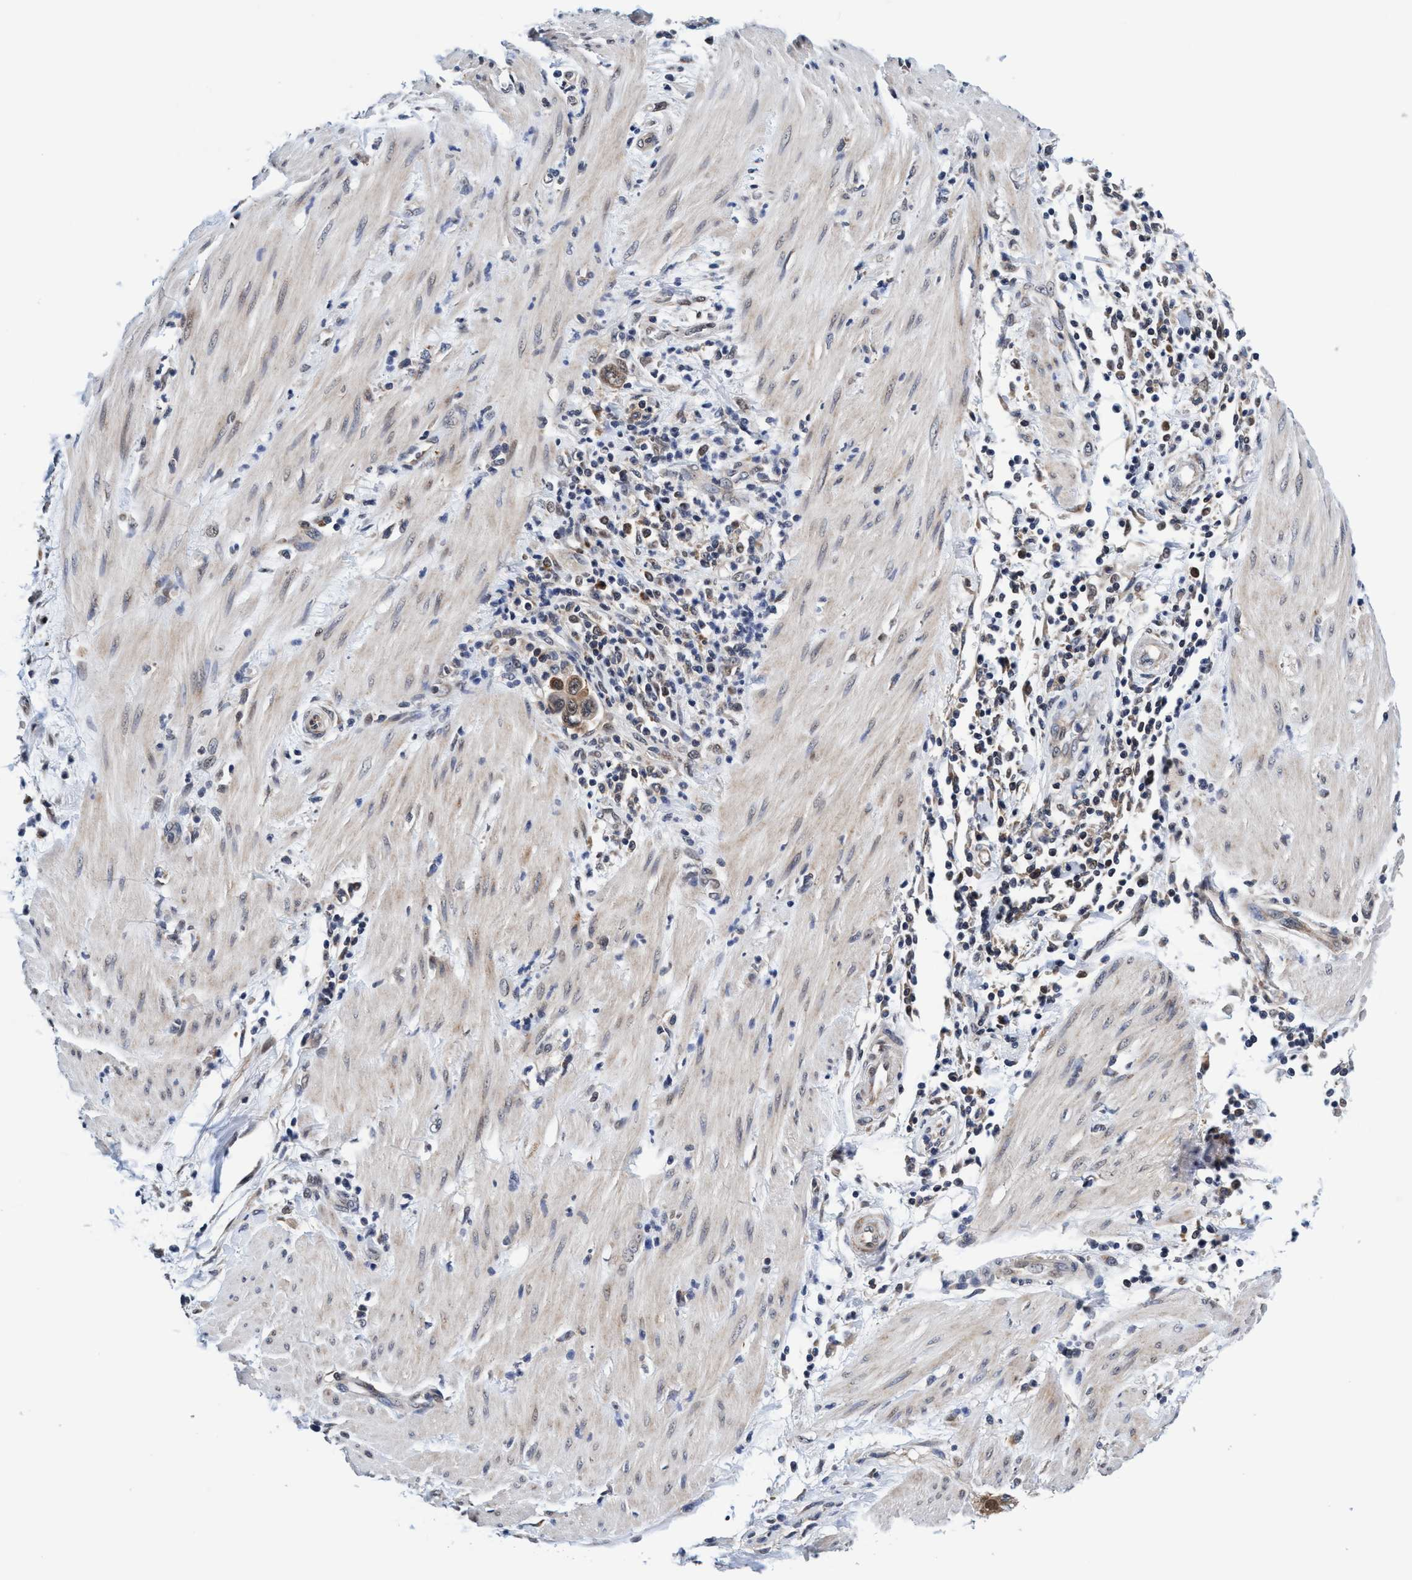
{"staining": {"intensity": "moderate", "quantity": ">75%", "location": "cytoplasmic/membranous"}, "tissue": "pancreatic cancer", "cell_type": "Tumor cells", "image_type": "cancer", "snomed": [{"axis": "morphology", "description": "Adenocarcinoma, NOS"}, {"axis": "topography", "description": "Pancreas"}], "caption": "Adenocarcinoma (pancreatic) stained with a brown dye reveals moderate cytoplasmic/membranous positive staining in about >75% of tumor cells.", "gene": "AGAP2", "patient": {"sex": "female", "age": 70}}